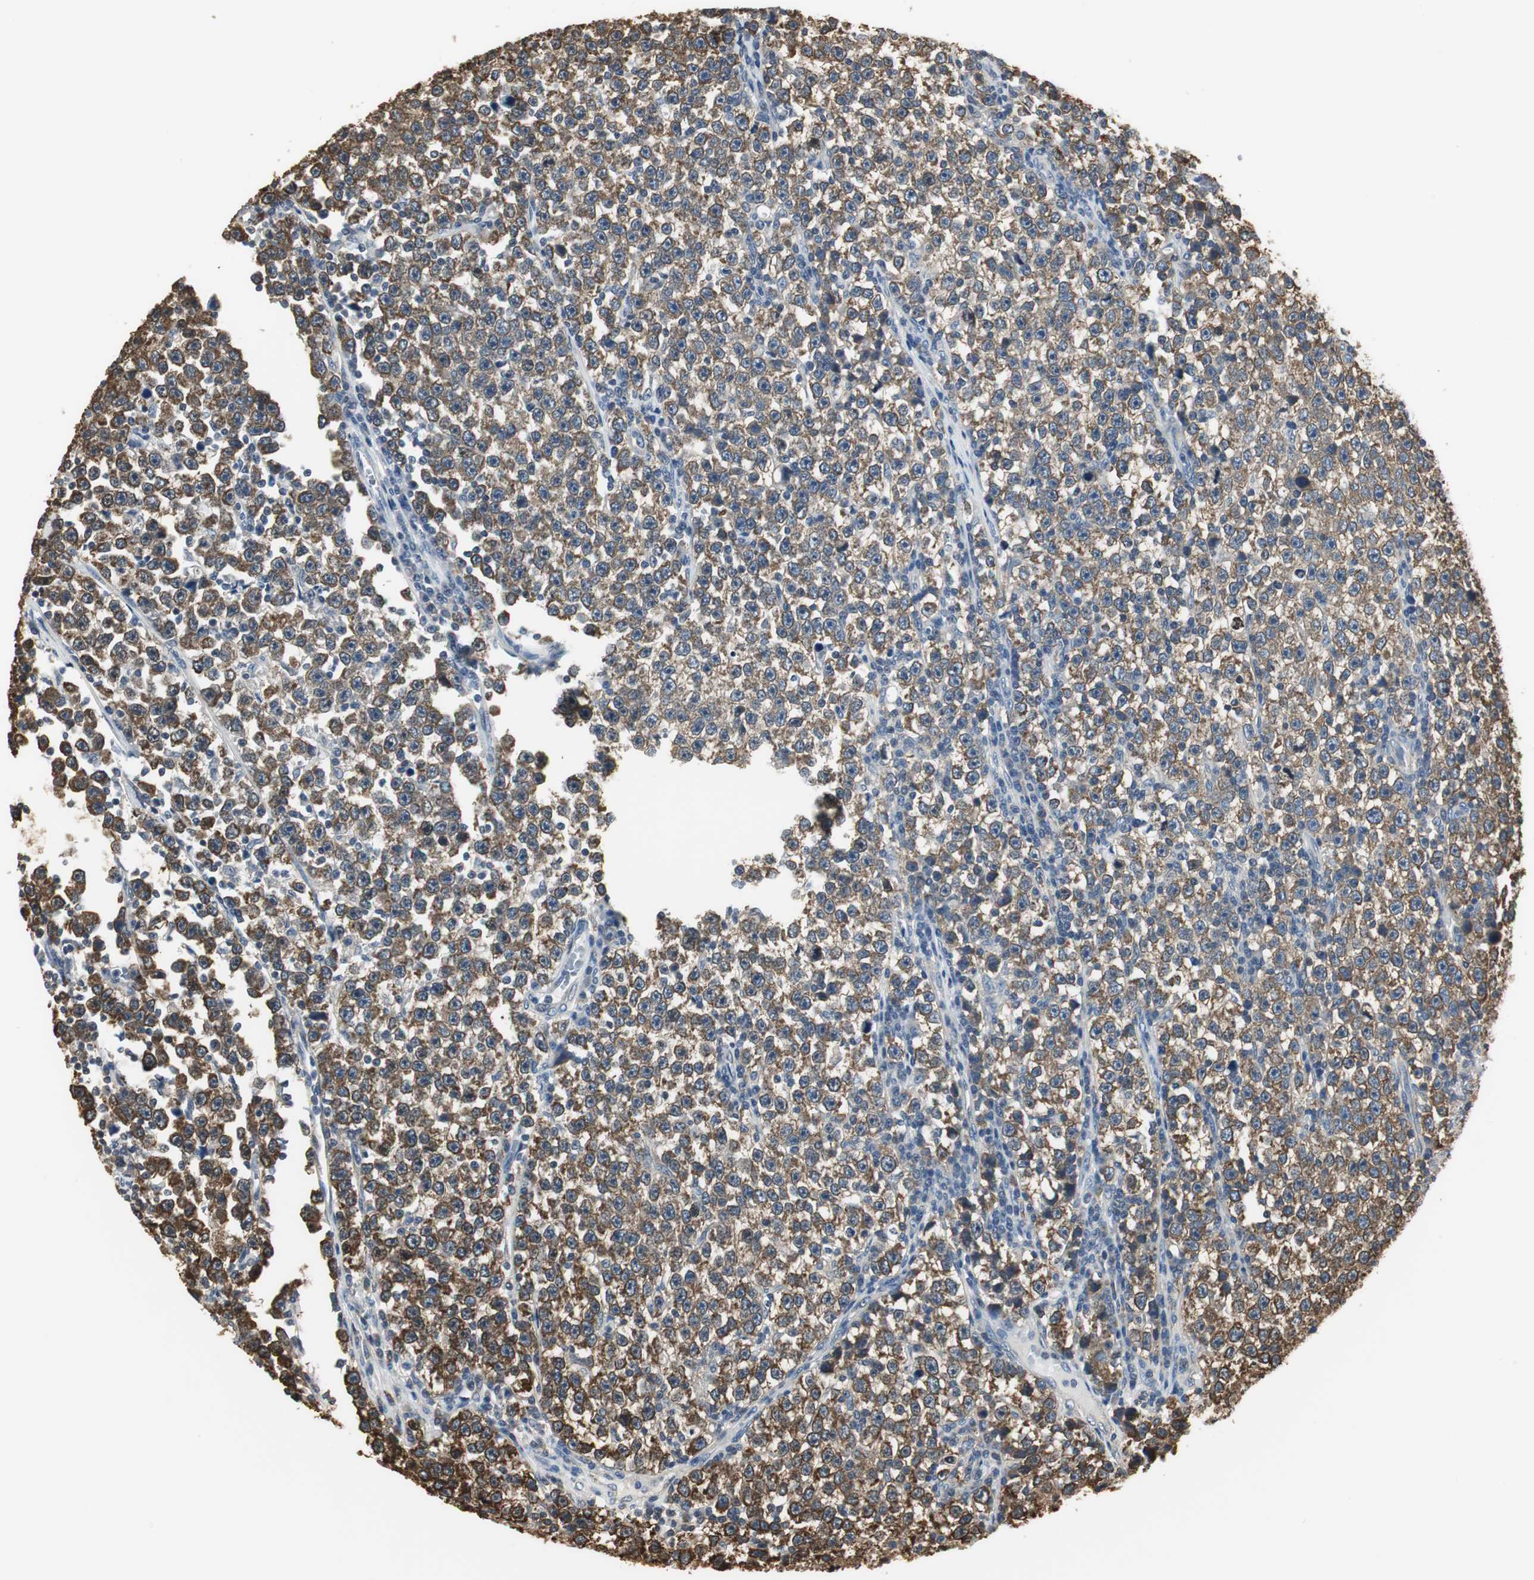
{"staining": {"intensity": "moderate", "quantity": ">75%", "location": "cytoplasmic/membranous"}, "tissue": "testis cancer", "cell_type": "Tumor cells", "image_type": "cancer", "snomed": [{"axis": "morphology", "description": "Seminoma, NOS"}, {"axis": "topography", "description": "Testis"}], "caption": "A high-resolution histopathology image shows IHC staining of testis cancer, which displays moderate cytoplasmic/membranous staining in approximately >75% of tumor cells.", "gene": "CCT5", "patient": {"sex": "male", "age": 43}}